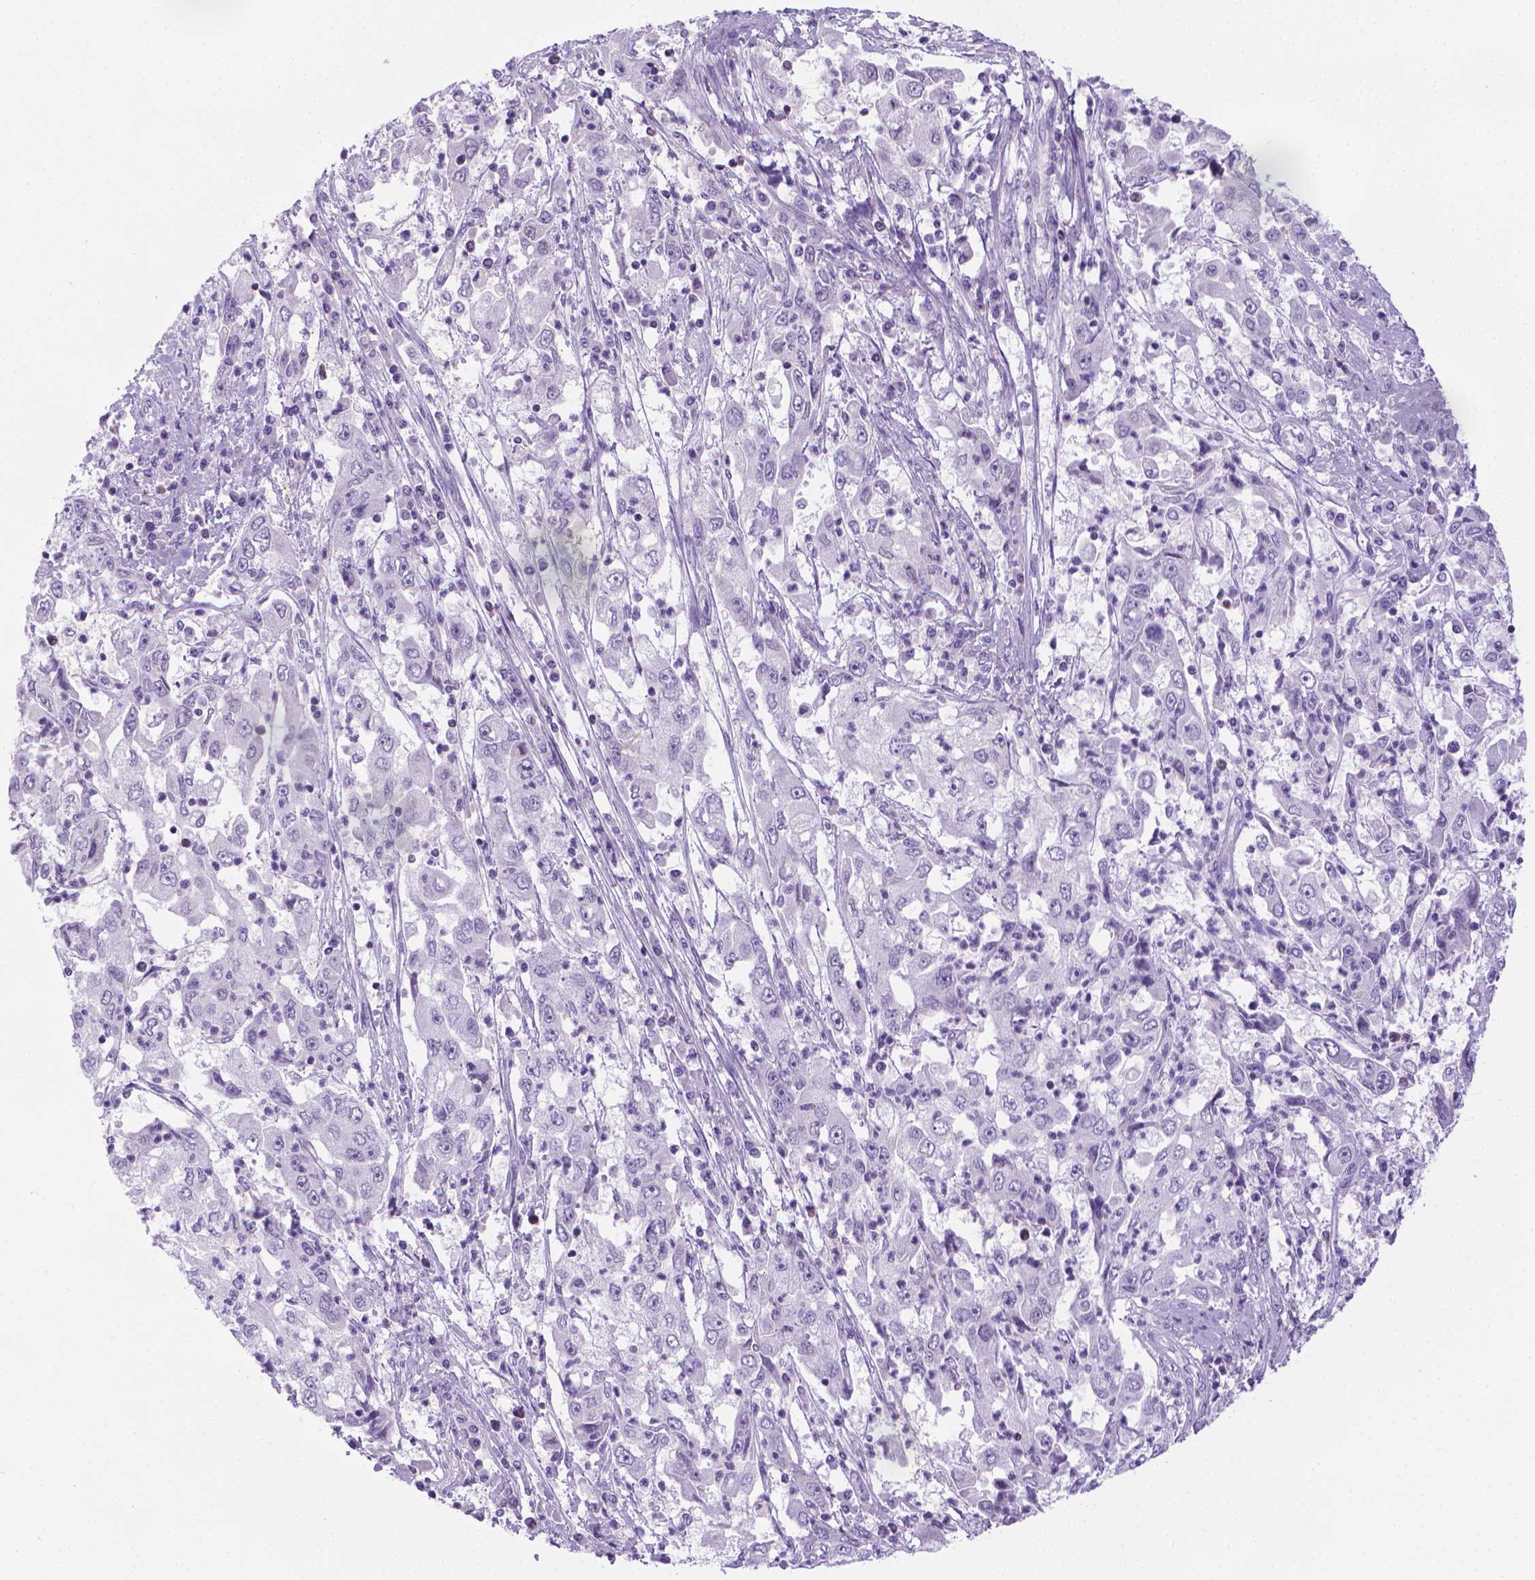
{"staining": {"intensity": "negative", "quantity": "none", "location": "none"}, "tissue": "cervical cancer", "cell_type": "Tumor cells", "image_type": "cancer", "snomed": [{"axis": "morphology", "description": "Squamous cell carcinoma, NOS"}, {"axis": "topography", "description": "Cervix"}], "caption": "There is no significant expression in tumor cells of cervical squamous cell carcinoma.", "gene": "SPAG6", "patient": {"sex": "female", "age": 36}}